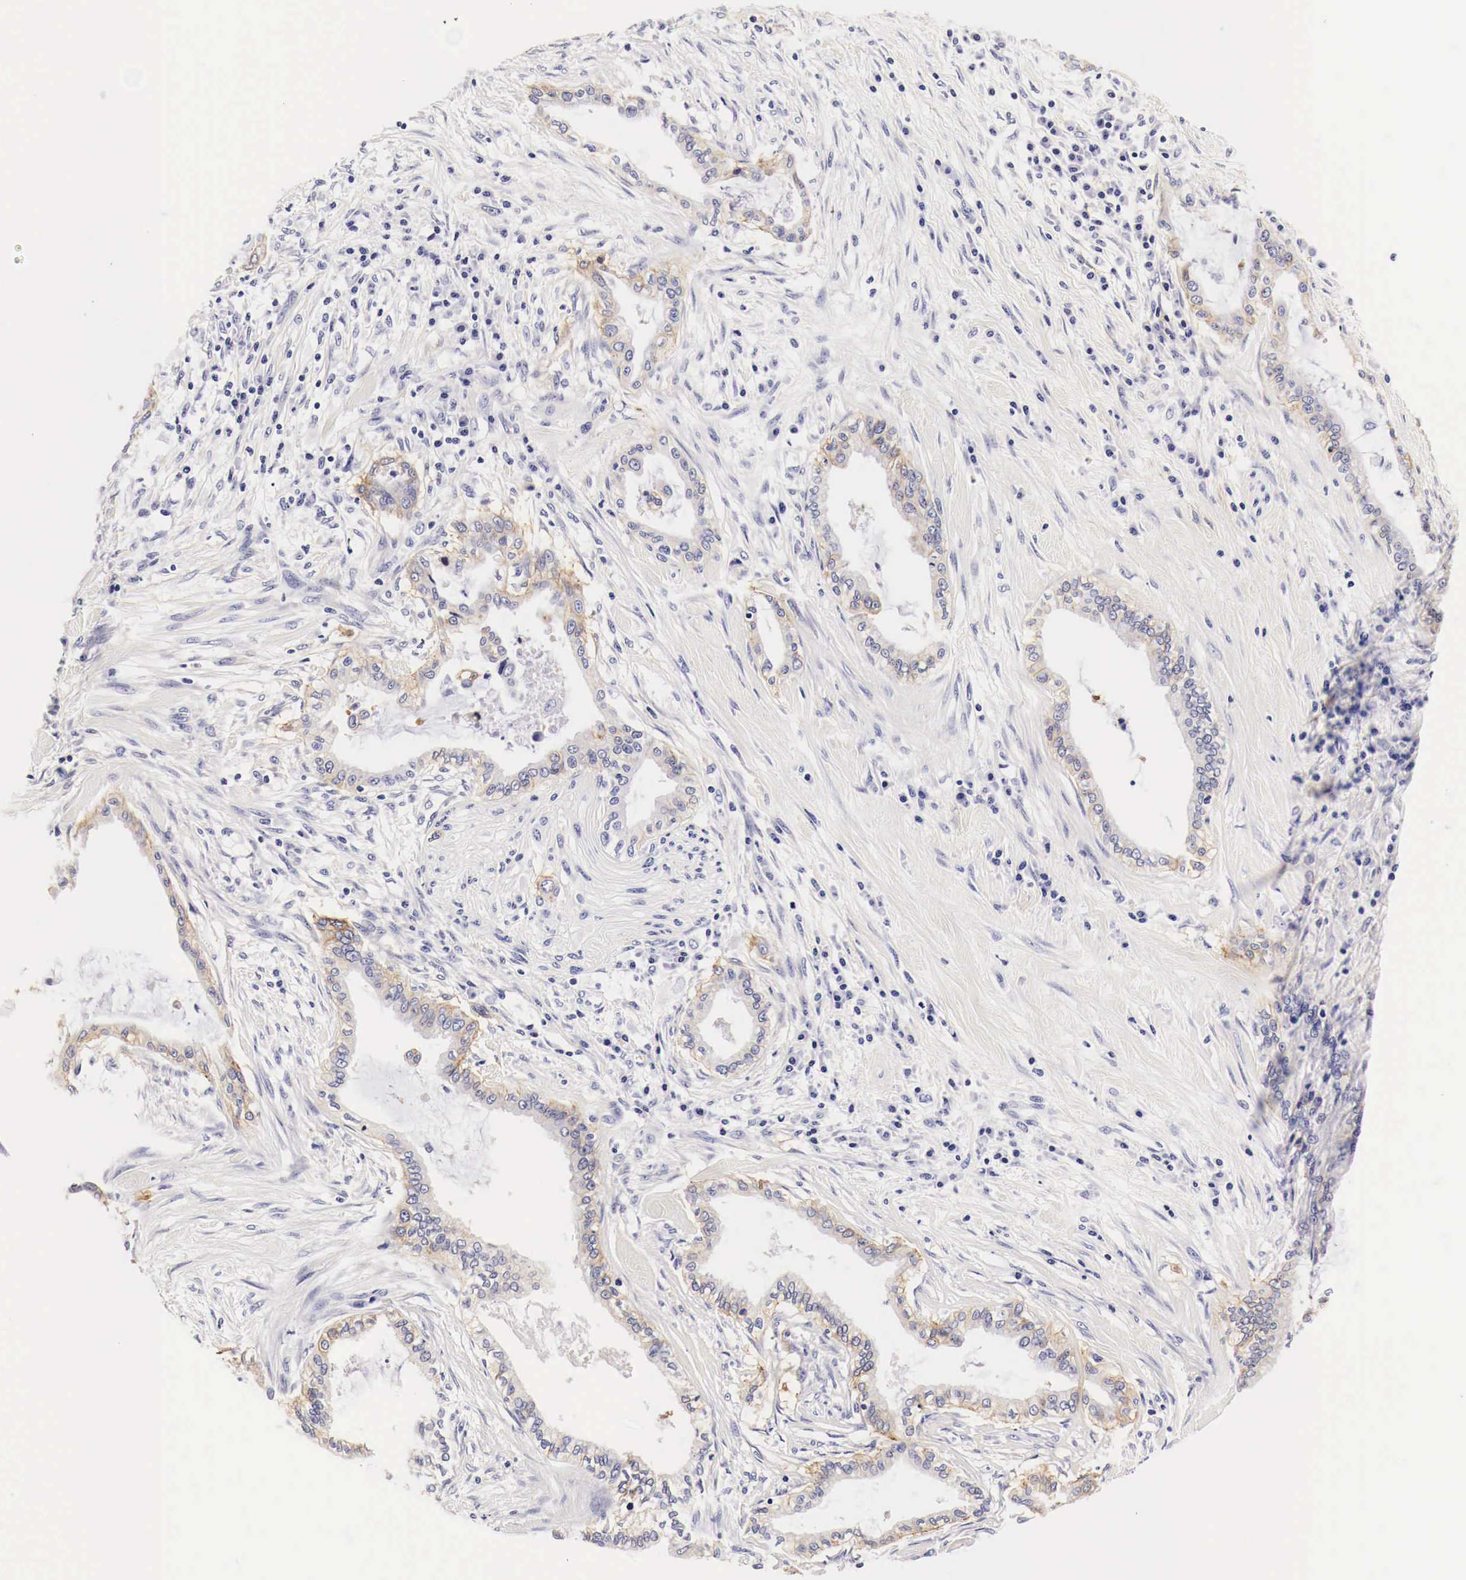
{"staining": {"intensity": "weak", "quantity": "25%-75%", "location": "cytoplasmic/membranous"}, "tissue": "pancreatic cancer", "cell_type": "Tumor cells", "image_type": "cancer", "snomed": [{"axis": "morphology", "description": "Adenocarcinoma, NOS"}, {"axis": "topography", "description": "Pancreas"}], "caption": "DAB immunohistochemical staining of pancreatic cancer demonstrates weak cytoplasmic/membranous protein staining in approximately 25%-75% of tumor cells.", "gene": "EGFR", "patient": {"sex": "female", "age": 64}}